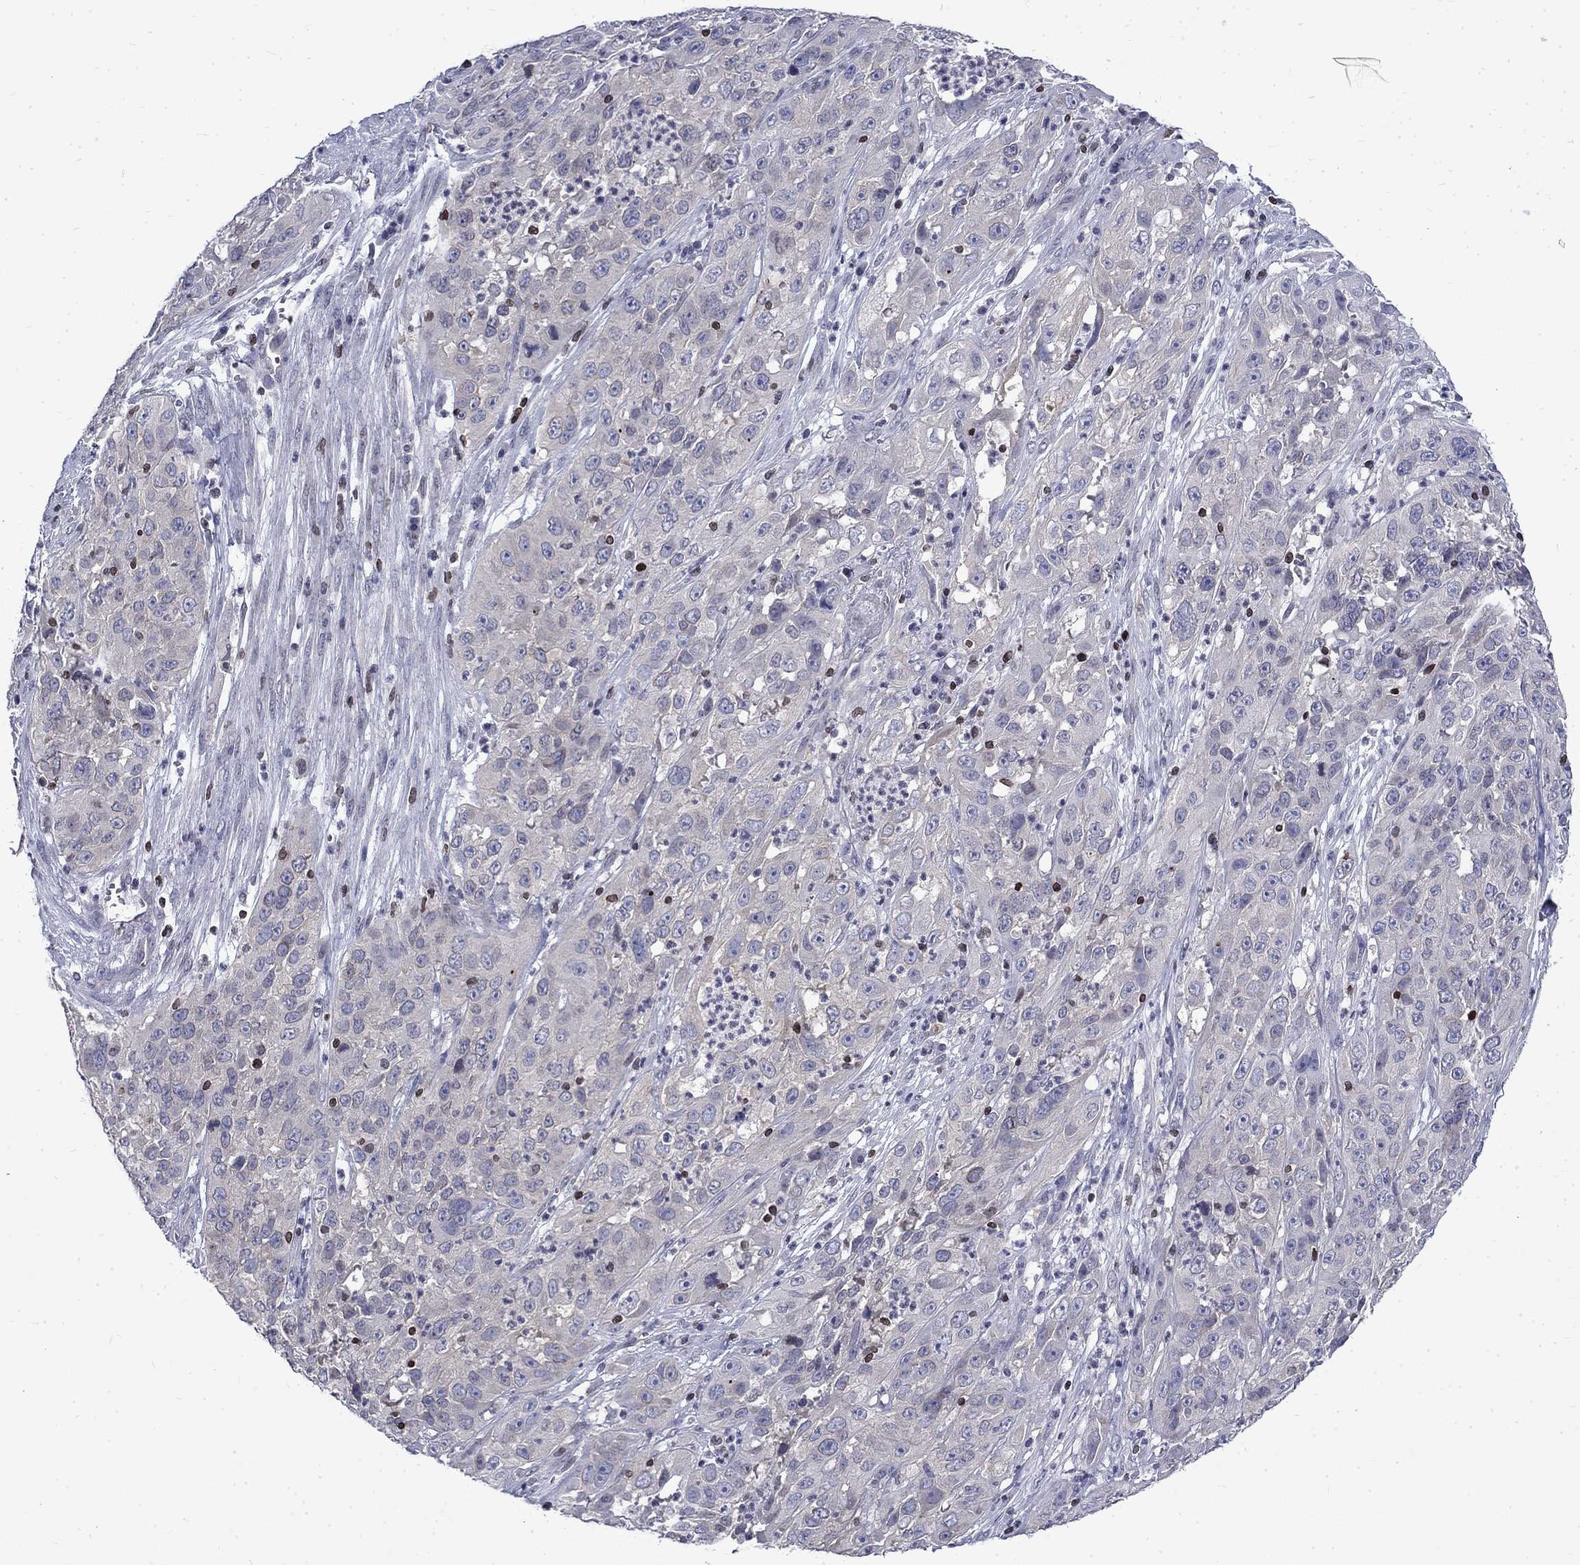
{"staining": {"intensity": "negative", "quantity": "none", "location": "none"}, "tissue": "cervical cancer", "cell_type": "Tumor cells", "image_type": "cancer", "snomed": [{"axis": "morphology", "description": "Squamous cell carcinoma, NOS"}, {"axis": "topography", "description": "Cervix"}], "caption": "Immunohistochemistry of human cervical cancer (squamous cell carcinoma) exhibits no expression in tumor cells.", "gene": "SLA", "patient": {"sex": "female", "age": 32}}